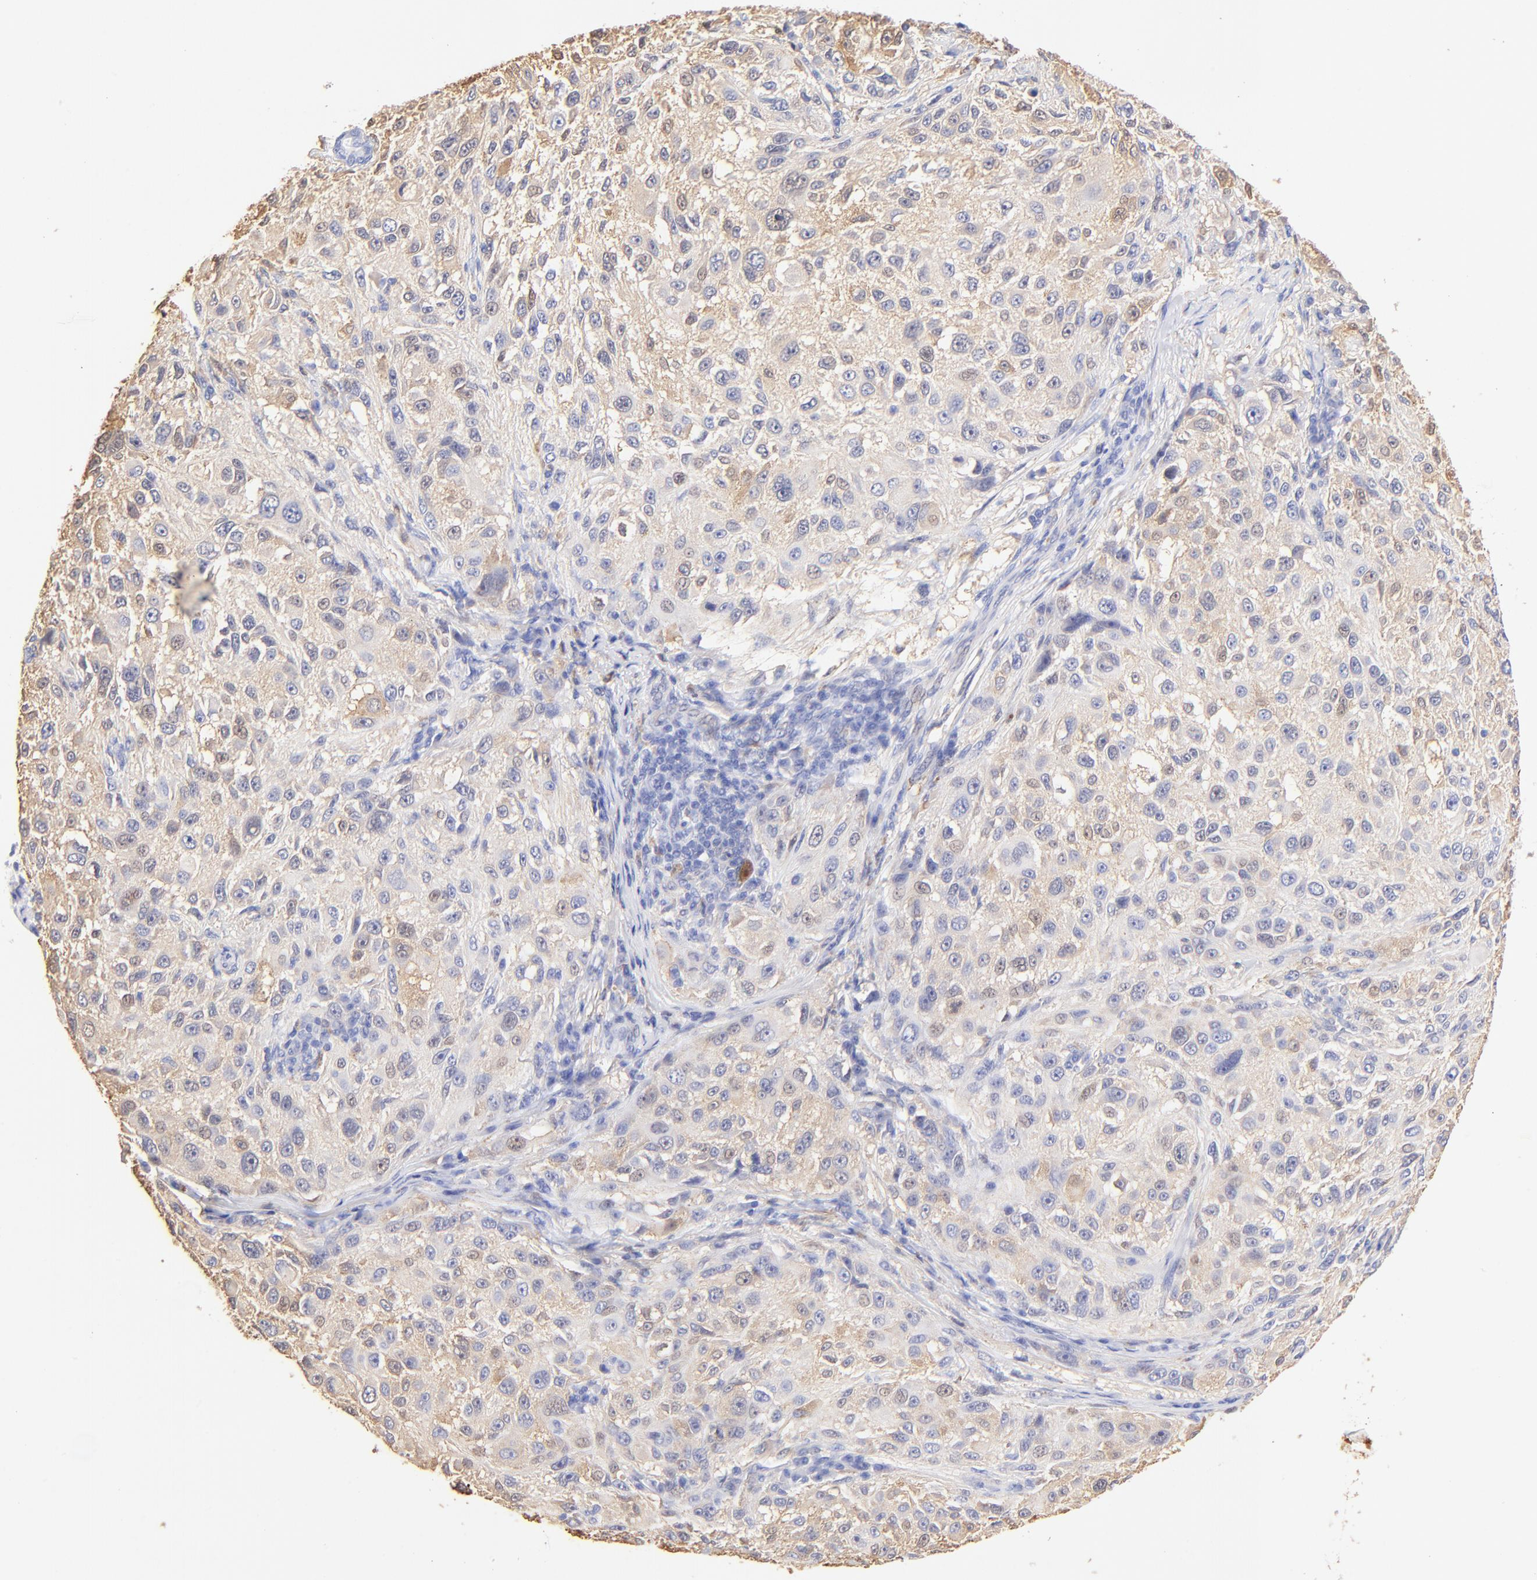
{"staining": {"intensity": "weak", "quantity": ">75%", "location": "cytoplasmic/membranous"}, "tissue": "melanoma", "cell_type": "Tumor cells", "image_type": "cancer", "snomed": [{"axis": "morphology", "description": "Necrosis, NOS"}, {"axis": "morphology", "description": "Malignant melanoma, NOS"}, {"axis": "topography", "description": "Skin"}], "caption": "Protein analysis of malignant melanoma tissue reveals weak cytoplasmic/membranous positivity in about >75% of tumor cells.", "gene": "ALDH1A1", "patient": {"sex": "female", "age": 87}}